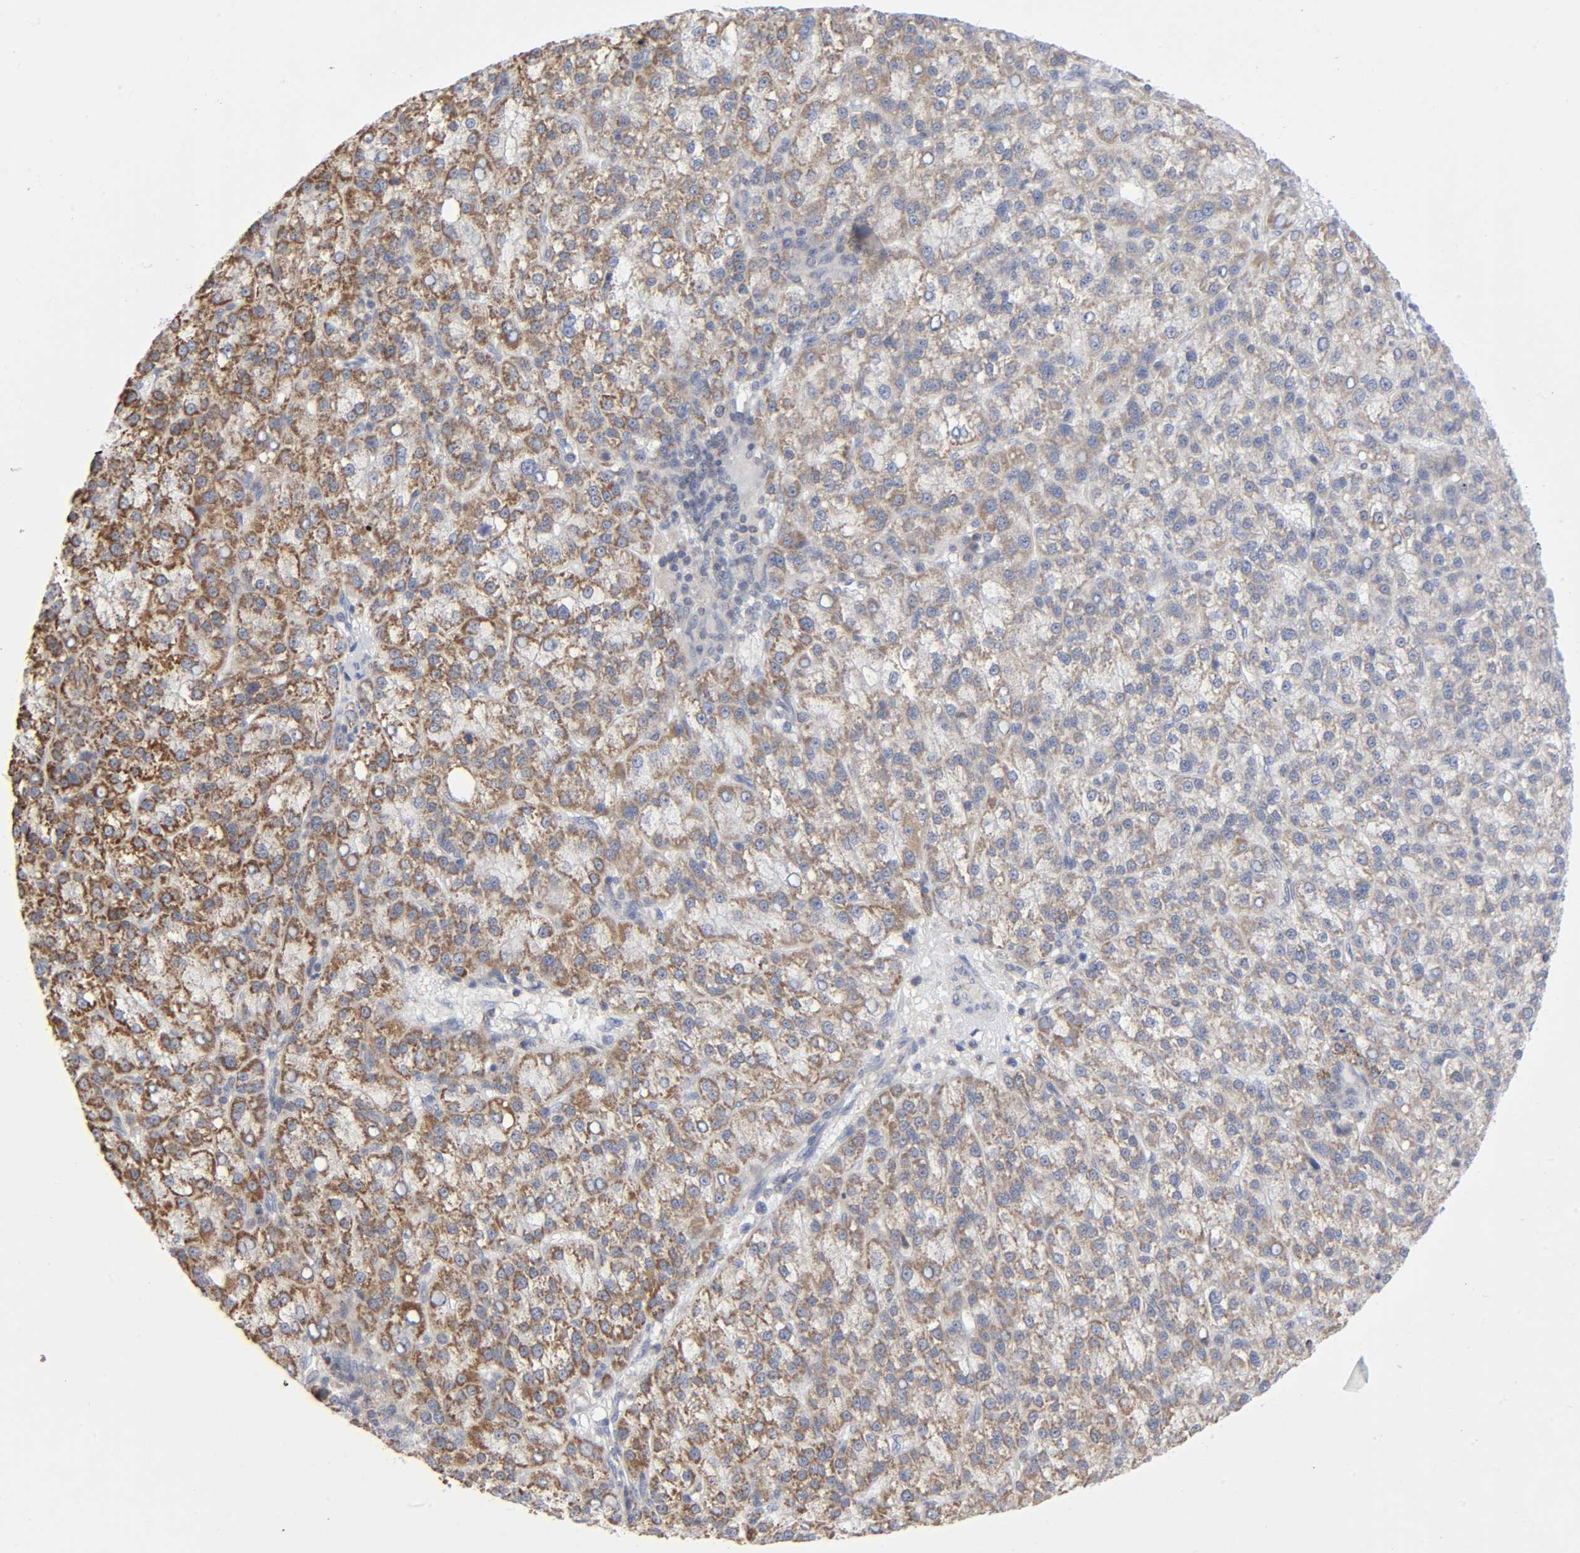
{"staining": {"intensity": "moderate", "quantity": ">75%", "location": "cytoplasmic/membranous"}, "tissue": "liver cancer", "cell_type": "Tumor cells", "image_type": "cancer", "snomed": [{"axis": "morphology", "description": "Carcinoma, Hepatocellular, NOS"}, {"axis": "topography", "description": "Liver"}], "caption": "DAB immunohistochemical staining of human liver hepatocellular carcinoma demonstrates moderate cytoplasmic/membranous protein staining in approximately >75% of tumor cells.", "gene": "SYT16", "patient": {"sex": "female", "age": 58}}